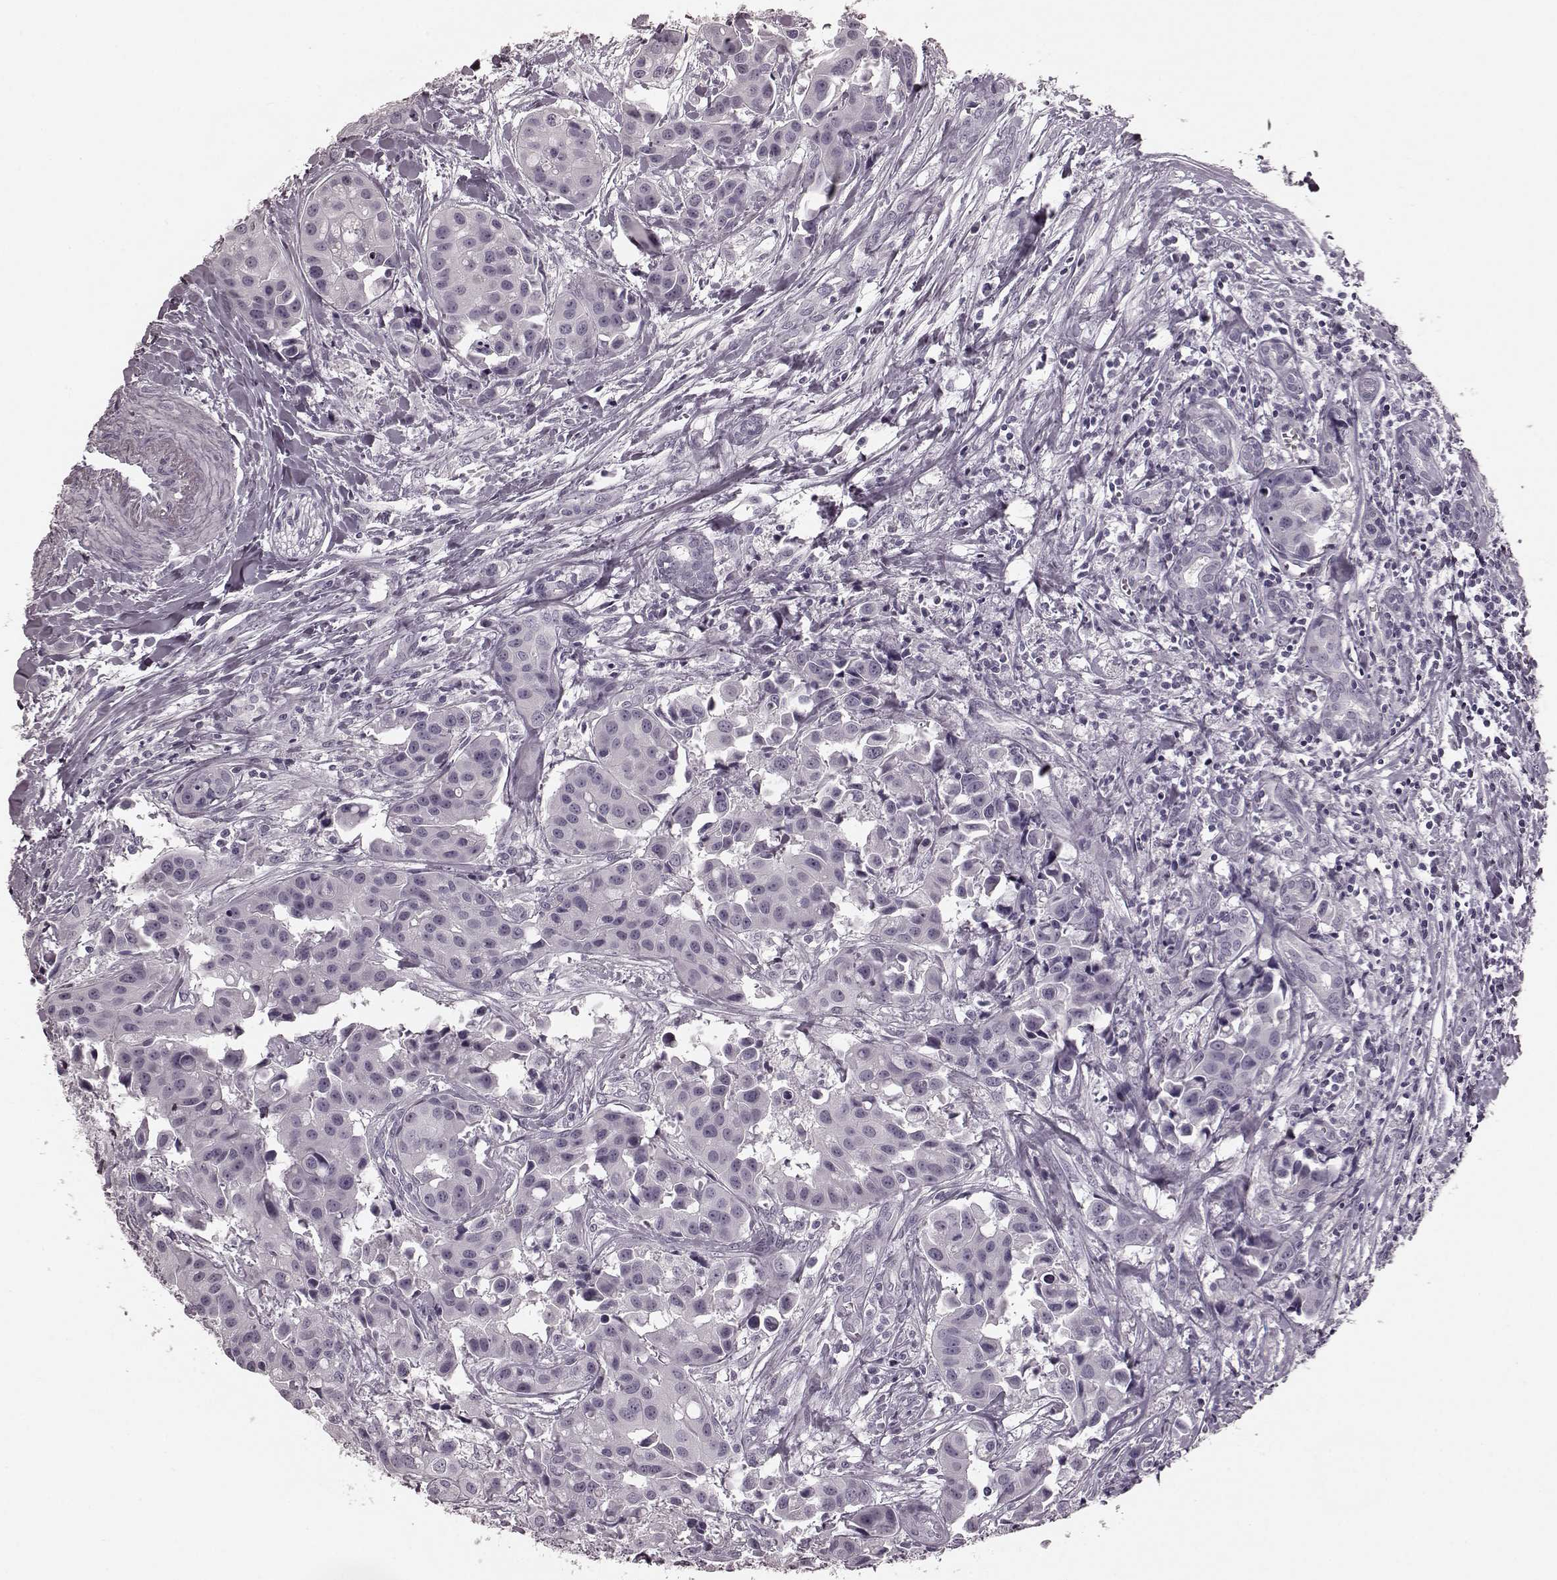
{"staining": {"intensity": "negative", "quantity": "none", "location": "none"}, "tissue": "head and neck cancer", "cell_type": "Tumor cells", "image_type": "cancer", "snomed": [{"axis": "morphology", "description": "Adenocarcinoma, NOS"}, {"axis": "topography", "description": "Head-Neck"}], "caption": "A high-resolution photomicrograph shows immunohistochemistry (IHC) staining of head and neck cancer (adenocarcinoma), which demonstrates no significant staining in tumor cells. The staining was performed using DAB (3,3'-diaminobenzidine) to visualize the protein expression in brown, while the nuclei were stained in blue with hematoxylin (Magnification: 20x).", "gene": "TRPM1", "patient": {"sex": "male", "age": 76}}